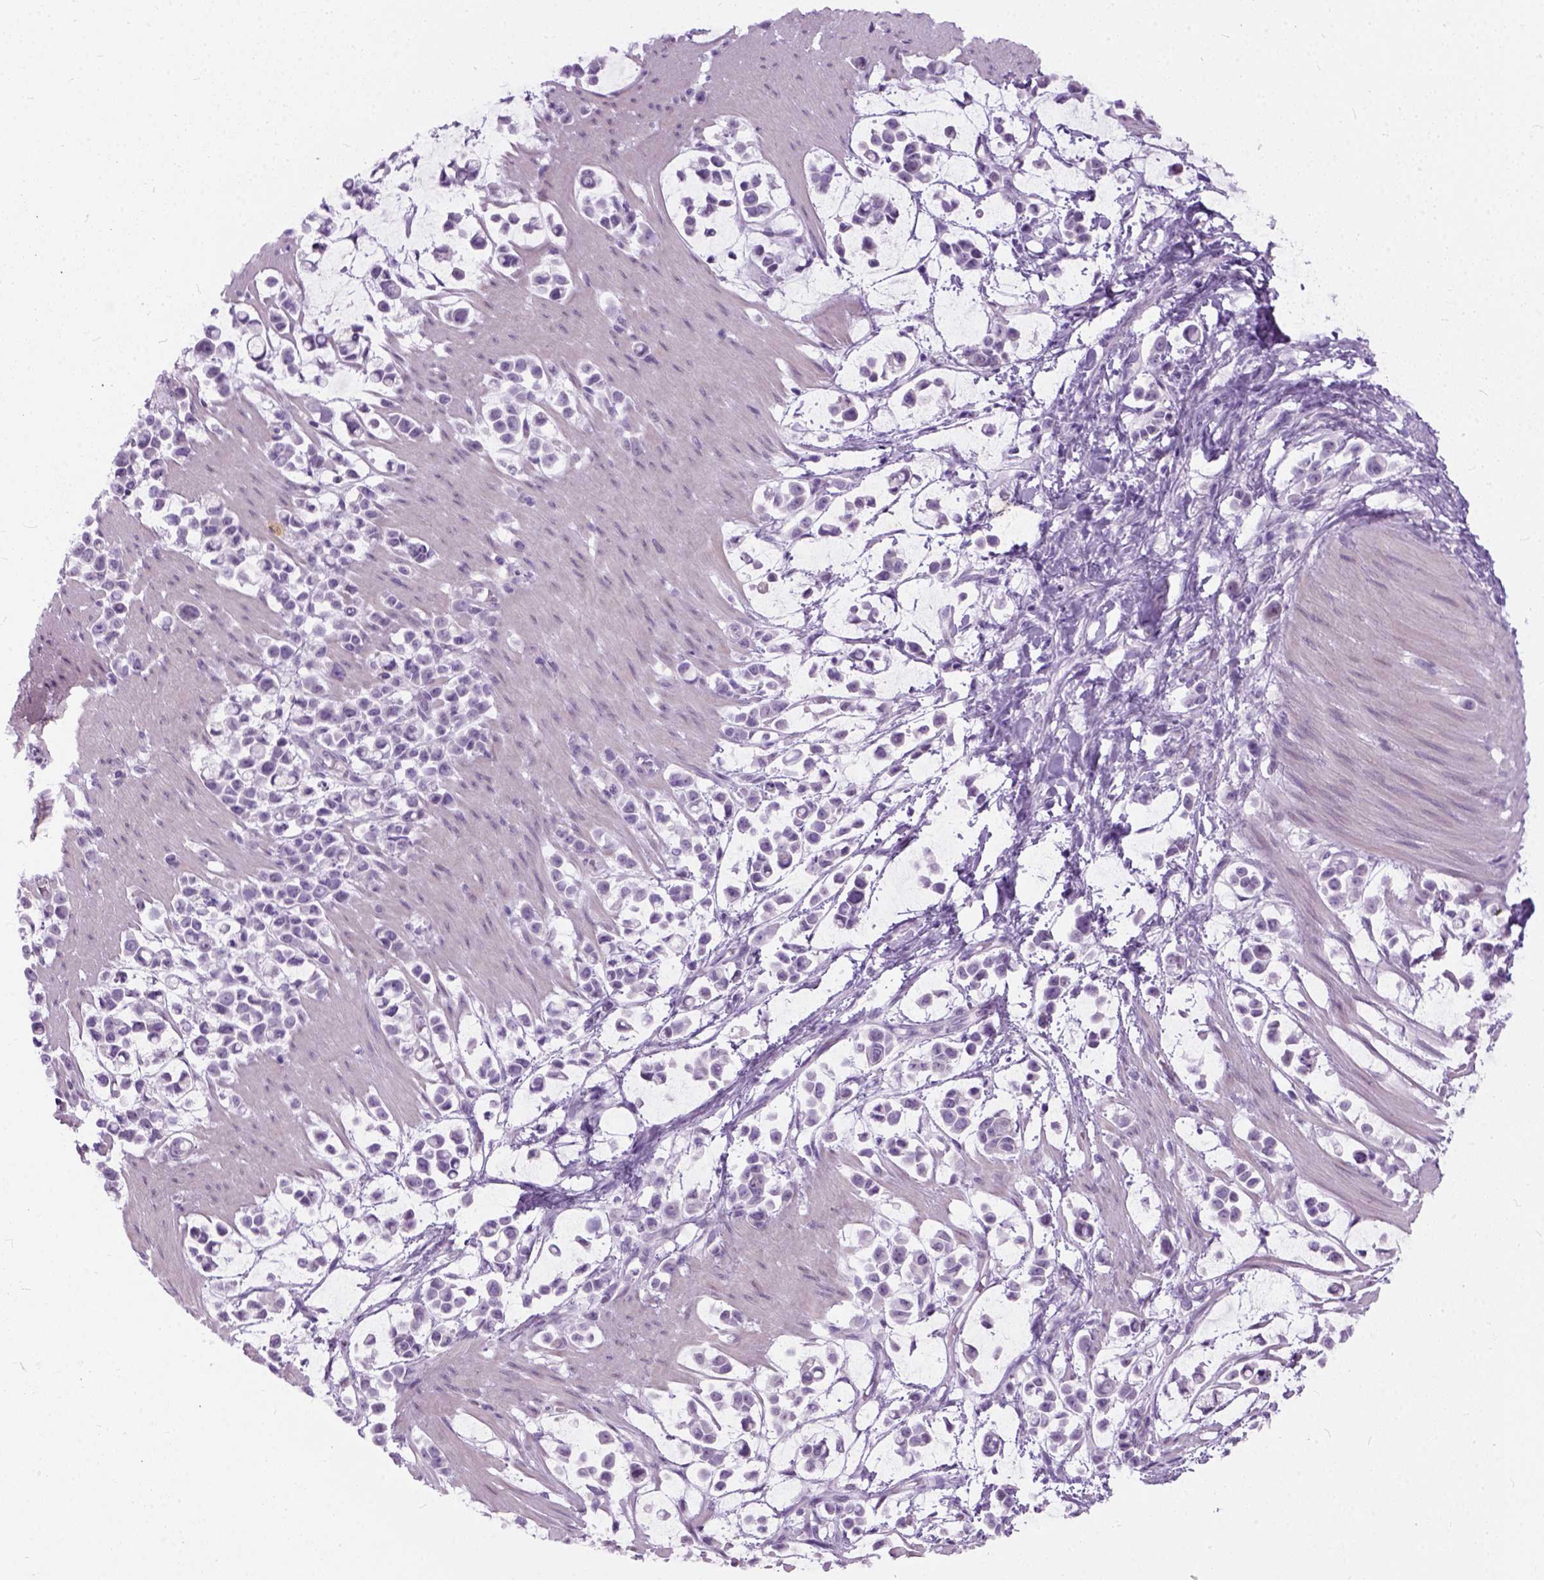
{"staining": {"intensity": "negative", "quantity": "none", "location": "none"}, "tissue": "stomach cancer", "cell_type": "Tumor cells", "image_type": "cancer", "snomed": [{"axis": "morphology", "description": "Adenocarcinoma, NOS"}, {"axis": "topography", "description": "Stomach"}], "caption": "There is no significant expression in tumor cells of stomach adenocarcinoma. (Stains: DAB immunohistochemistry (IHC) with hematoxylin counter stain, Microscopy: brightfield microscopy at high magnification).", "gene": "AXDND1", "patient": {"sex": "male", "age": 82}}